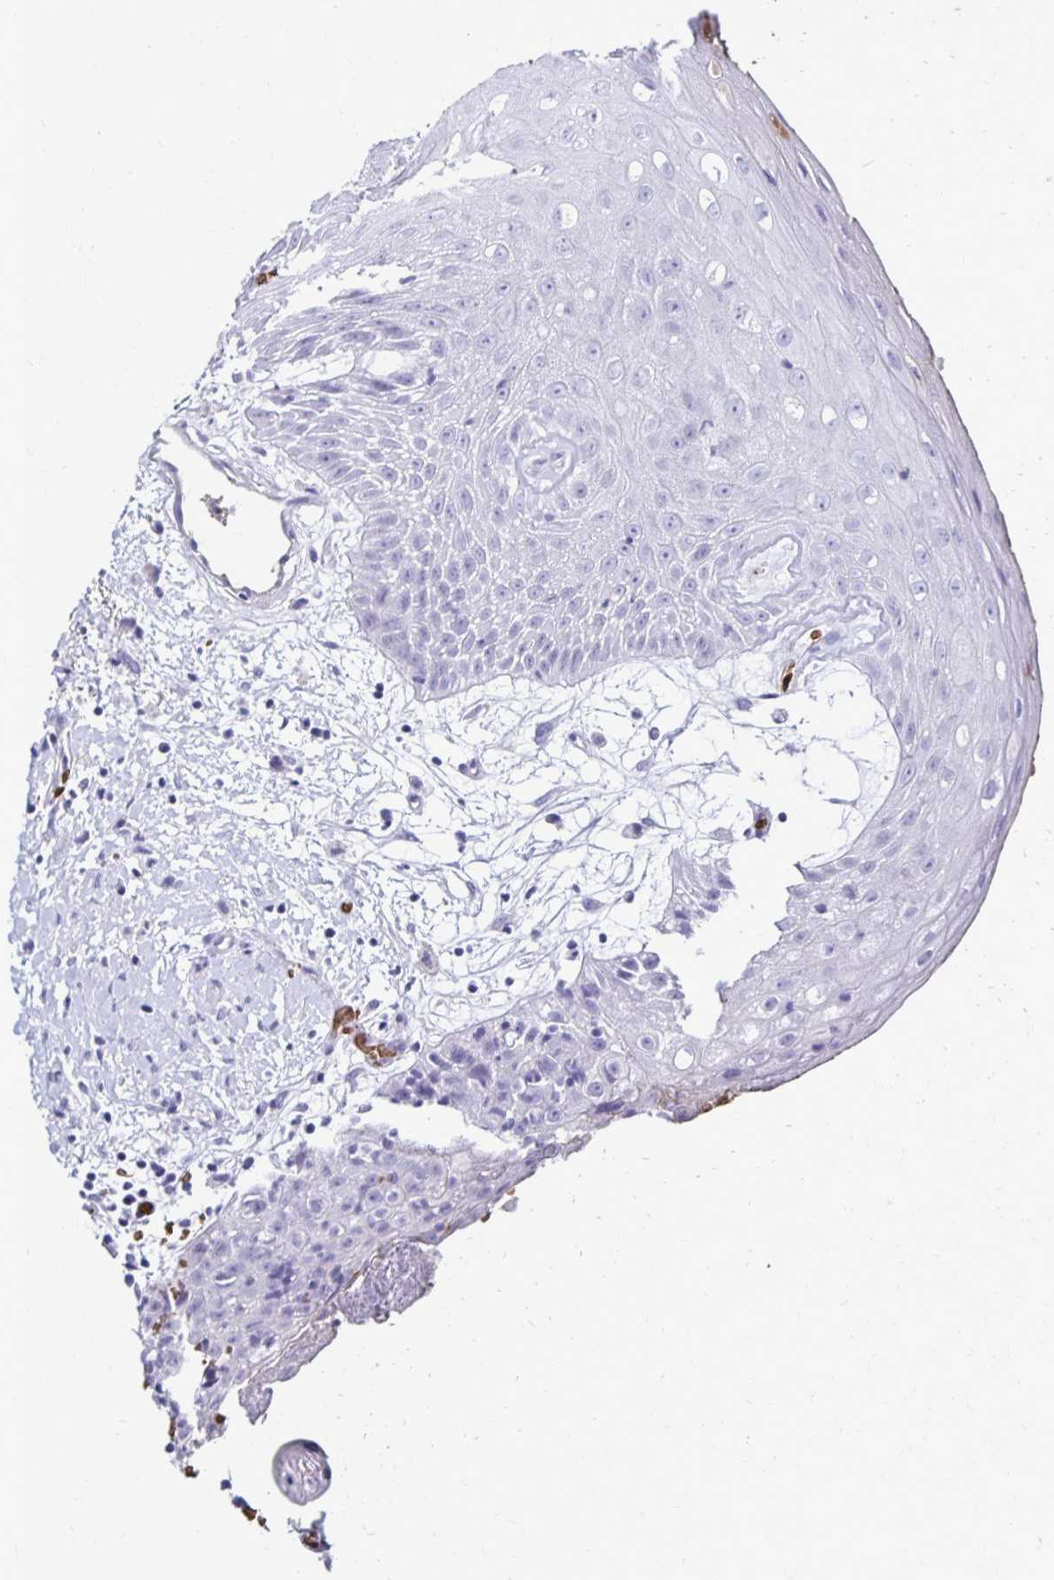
{"staining": {"intensity": "negative", "quantity": "none", "location": "none"}, "tissue": "oral mucosa", "cell_type": "Squamous epithelial cells", "image_type": "normal", "snomed": [{"axis": "morphology", "description": "Normal tissue, NOS"}, {"axis": "morphology", "description": "Squamous cell carcinoma, NOS"}, {"axis": "topography", "description": "Oral tissue"}, {"axis": "topography", "description": "Peripheral nerve tissue"}, {"axis": "topography", "description": "Head-Neck"}], "caption": "DAB (3,3'-diaminobenzidine) immunohistochemical staining of unremarkable human oral mucosa reveals no significant expression in squamous epithelial cells. (Stains: DAB (3,3'-diaminobenzidine) IHC with hematoxylin counter stain, Microscopy: brightfield microscopy at high magnification).", "gene": "RHBDL3", "patient": {"sex": "female", "age": 59}}